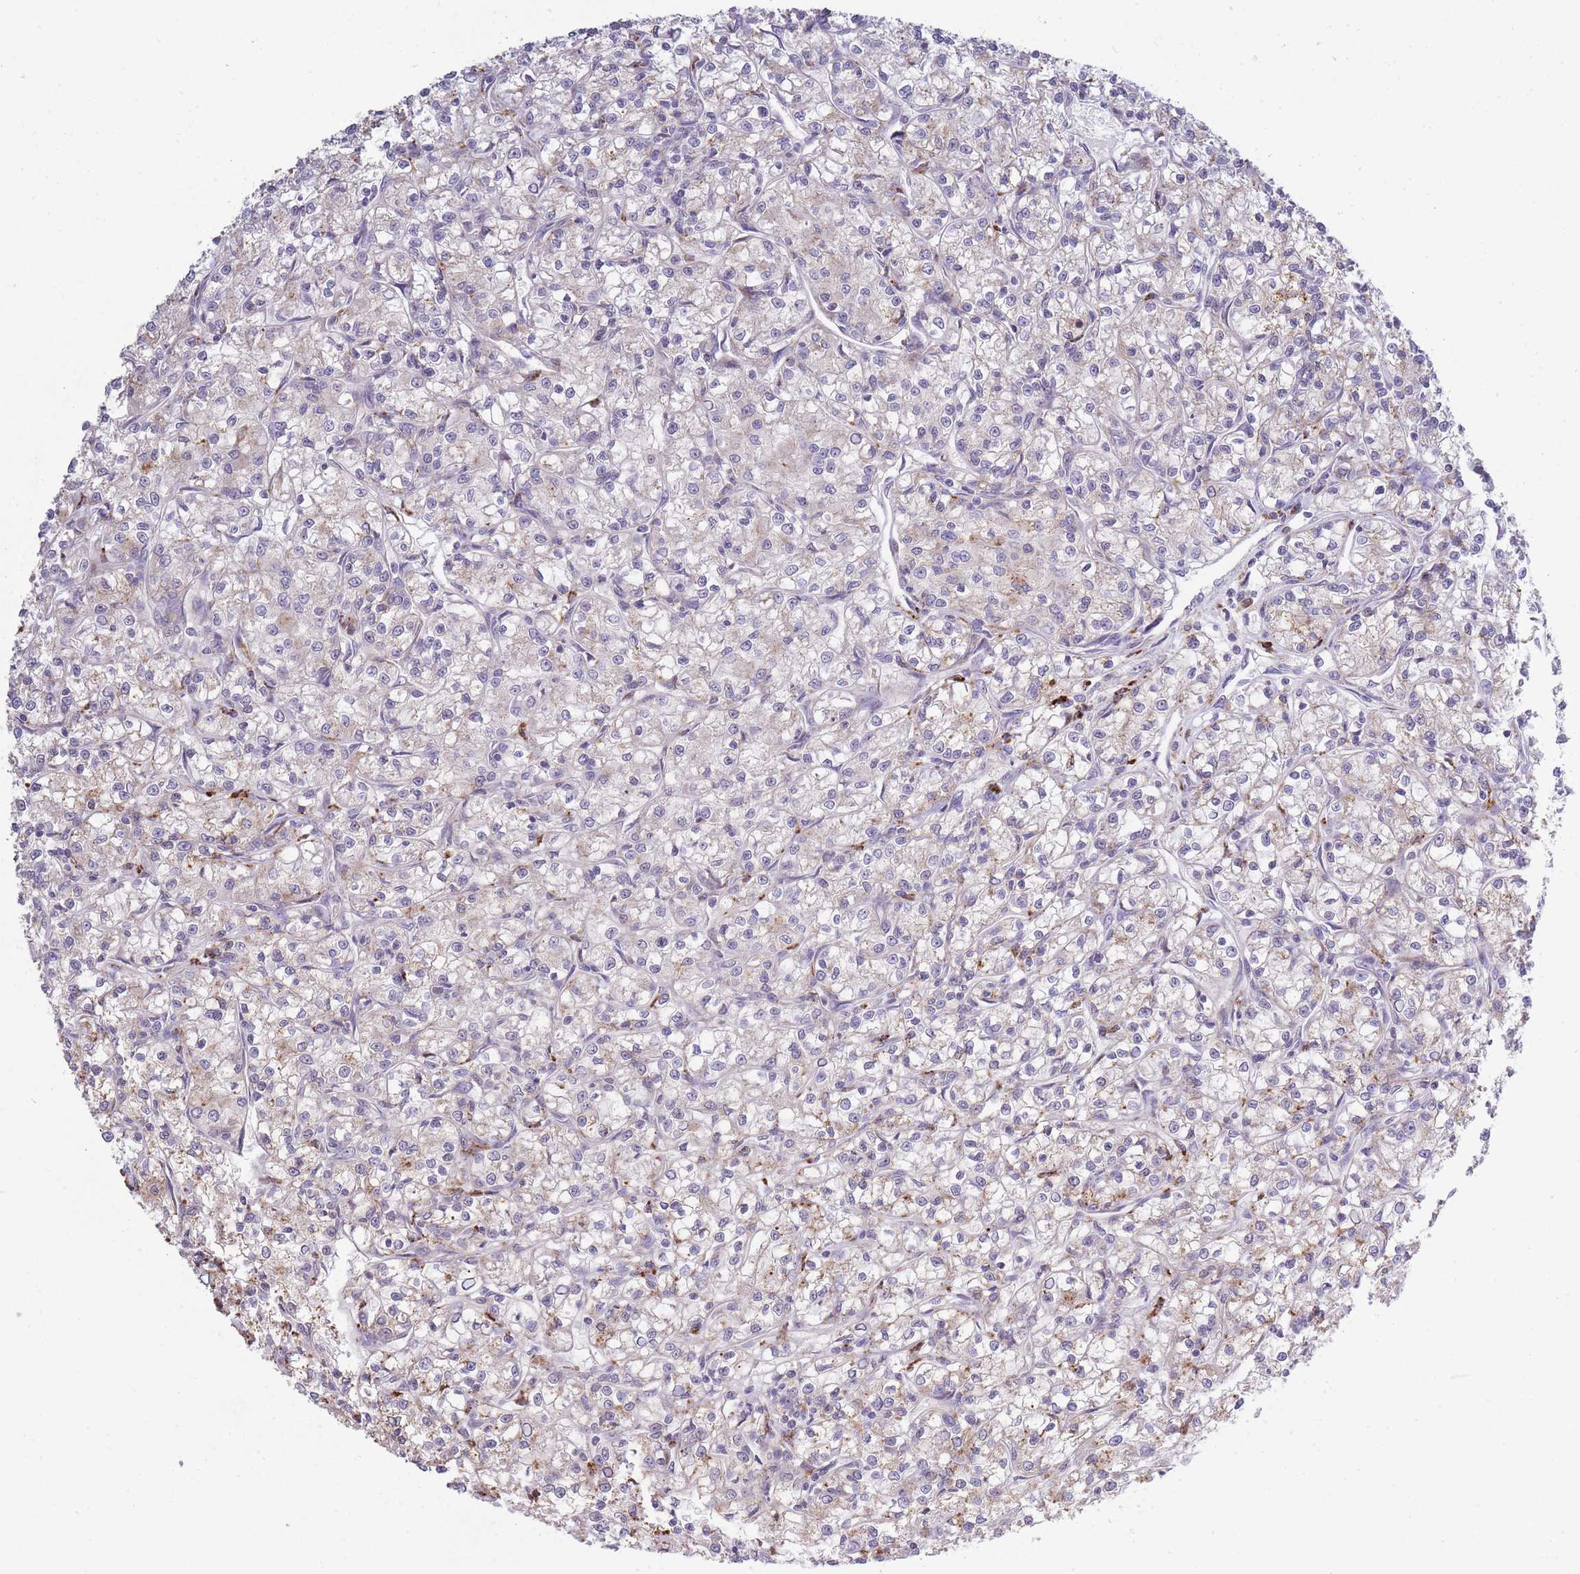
{"staining": {"intensity": "weak", "quantity": "<25%", "location": "cytoplasmic/membranous"}, "tissue": "renal cancer", "cell_type": "Tumor cells", "image_type": "cancer", "snomed": [{"axis": "morphology", "description": "Adenocarcinoma, NOS"}, {"axis": "topography", "description": "Kidney"}], "caption": "This histopathology image is of renal adenocarcinoma stained with IHC to label a protein in brown with the nuclei are counter-stained blue. There is no expression in tumor cells. (Stains: DAB (3,3'-diaminobenzidine) immunohistochemistry with hematoxylin counter stain, Microscopy: brightfield microscopy at high magnification).", "gene": "TRIM61", "patient": {"sex": "female", "age": 59}}